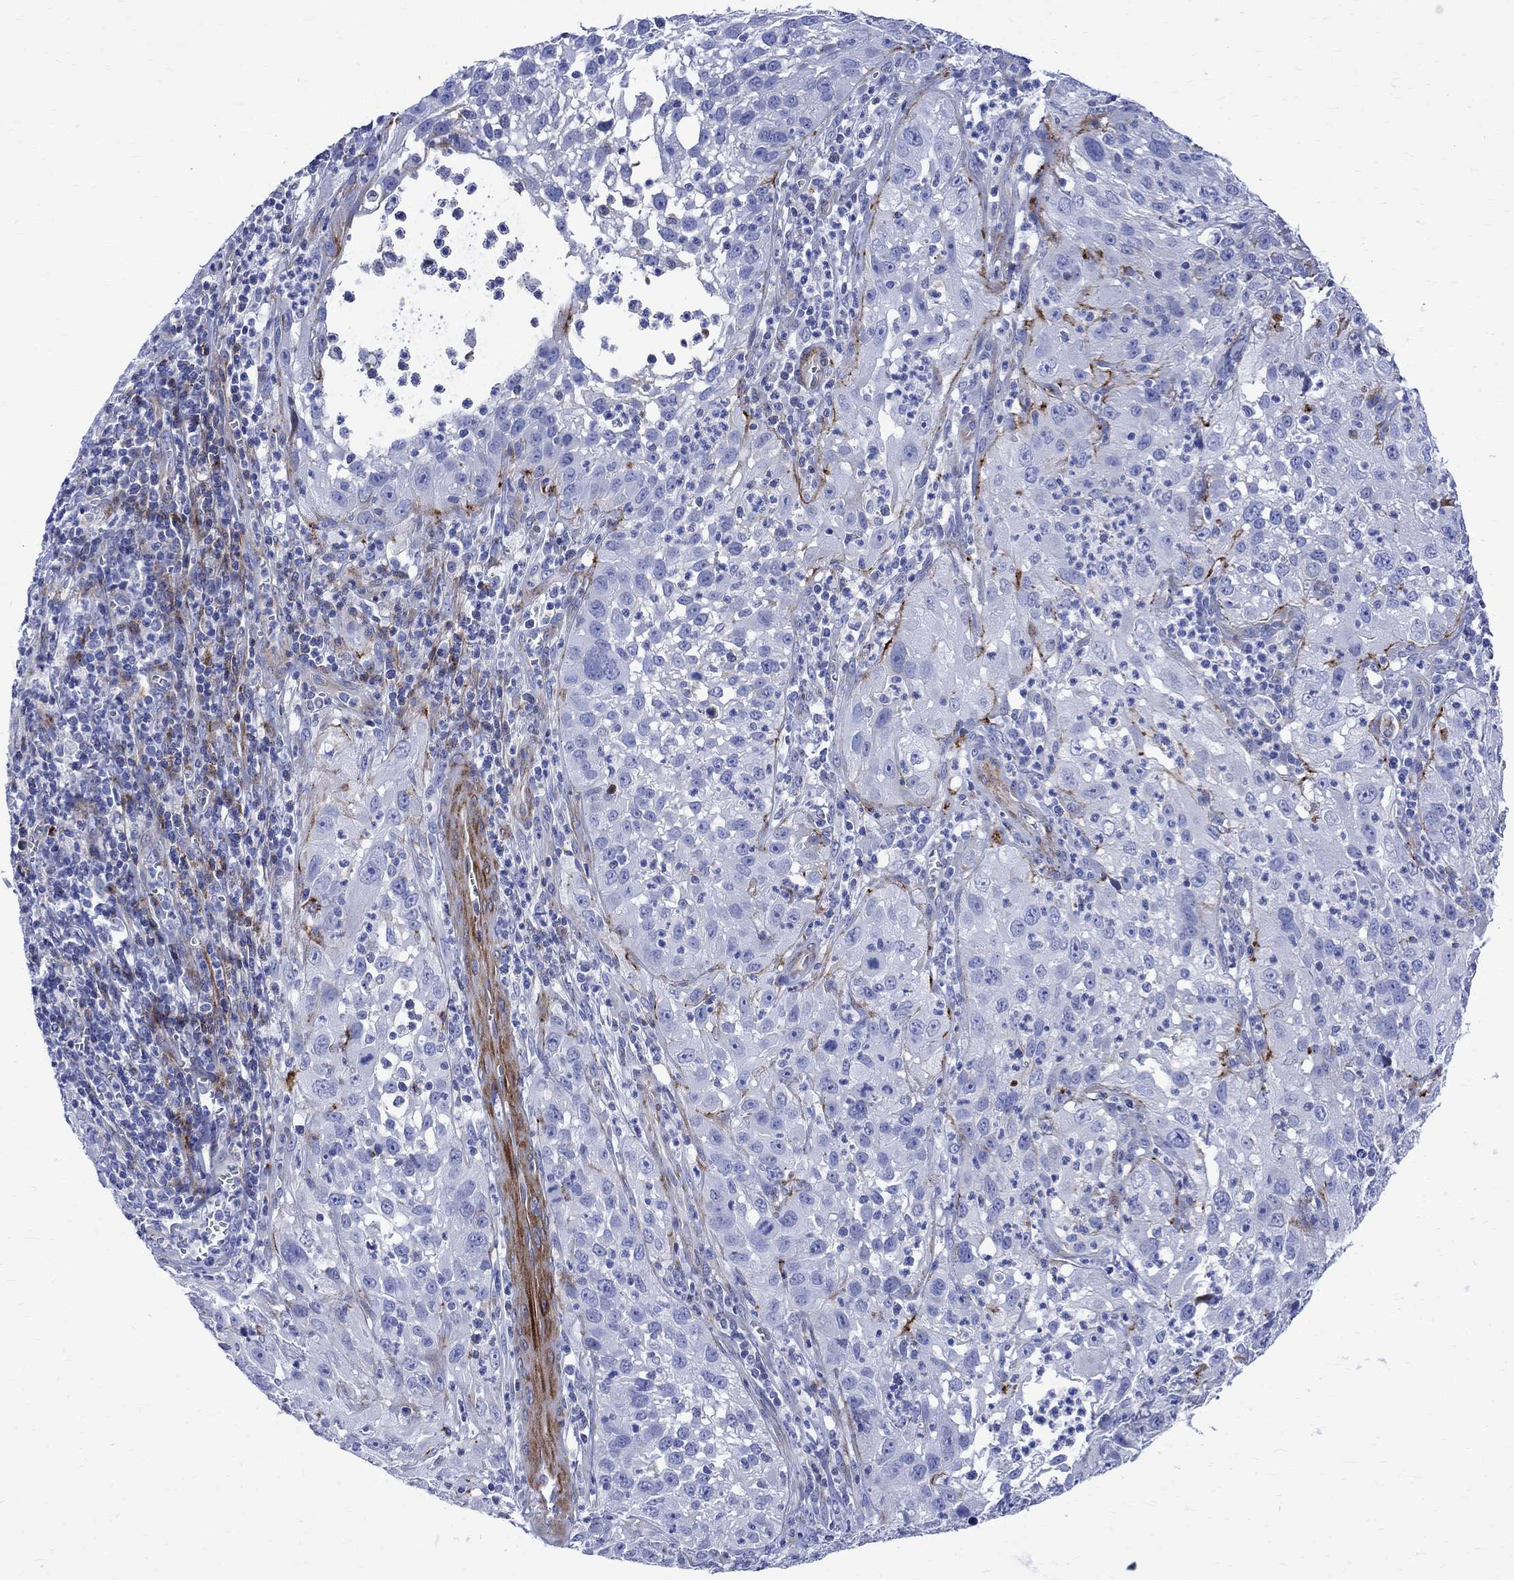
{"staining": {"intensity": "negative", "quantity": "none", "location": "none"}, "tissue": "cervical cancer", "cell_type": "Tumor cells", "image_type": "cancer", "snomed": [{"axis": "morphology", "description": "Squamous cell carcinoma, NOS"}, {"axis": "topography", "description": "Cervix"}], "caption": "This is an immunohistochemistry (IHC) image of human squamous cell carcinoma (cervical). There is no positivity in tumor cells.", "gene": "PARVB", "patient": {"sex": "female", "age": 32}}